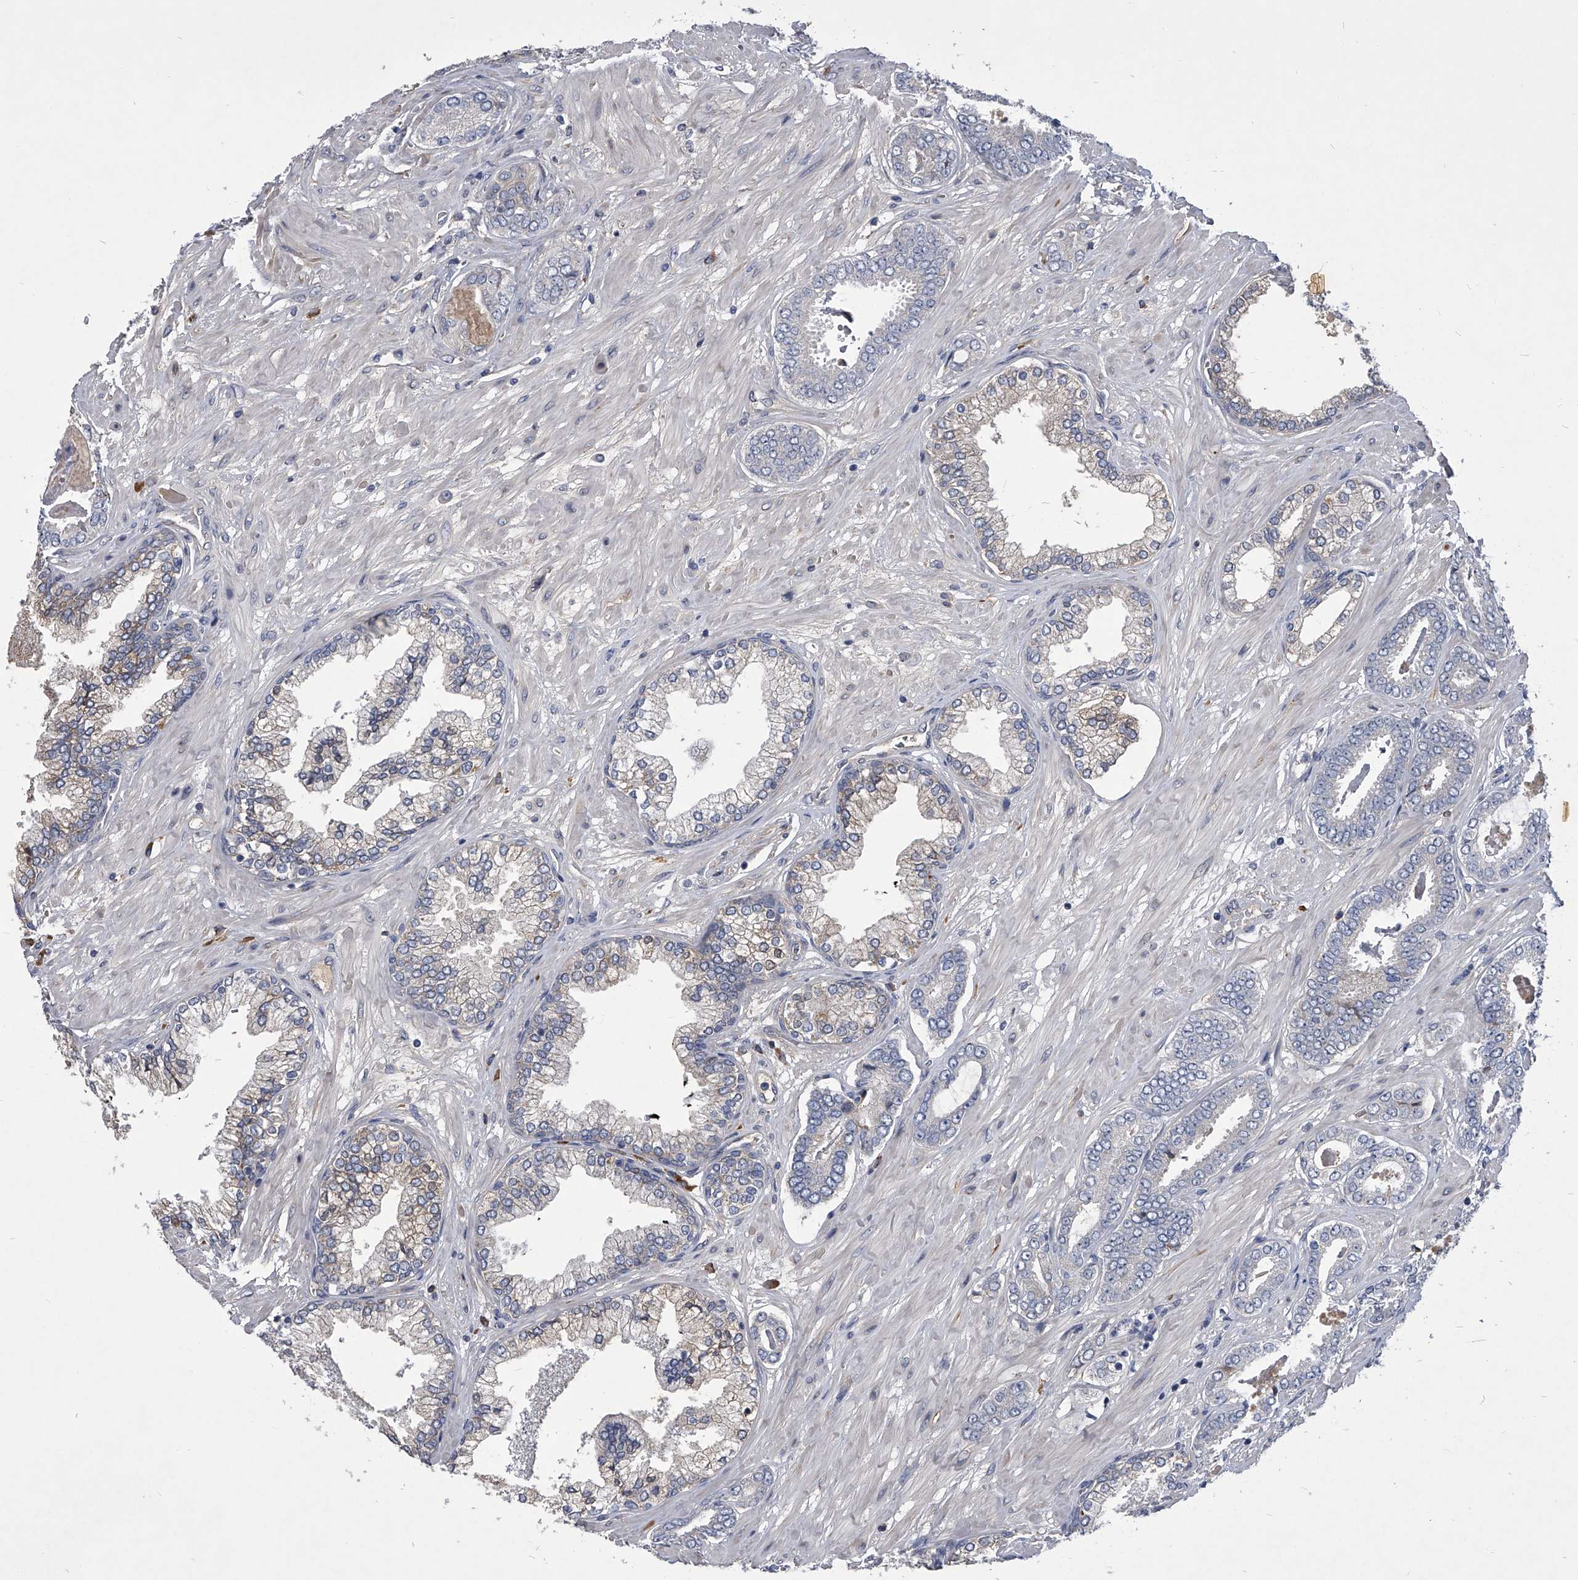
{"staining": {"intensity": "negative", "quantity": "none", "location": "none"}, "tissue": "prostate cancer", "cell_type": "Tumor cells", "image_type": "cancer", "snomed": [{"axis": "morphology", "description": "Adenocarcinoma, Low grade"}, {"axis": "topography", "description": "Prostate"}], "caption": "Protein analysis of prostate low-grade adenocarcinoma reveals no significant expression in tumor cells.", "gene": "CCR4", "patient": {"sex": "male", "age": 71}}